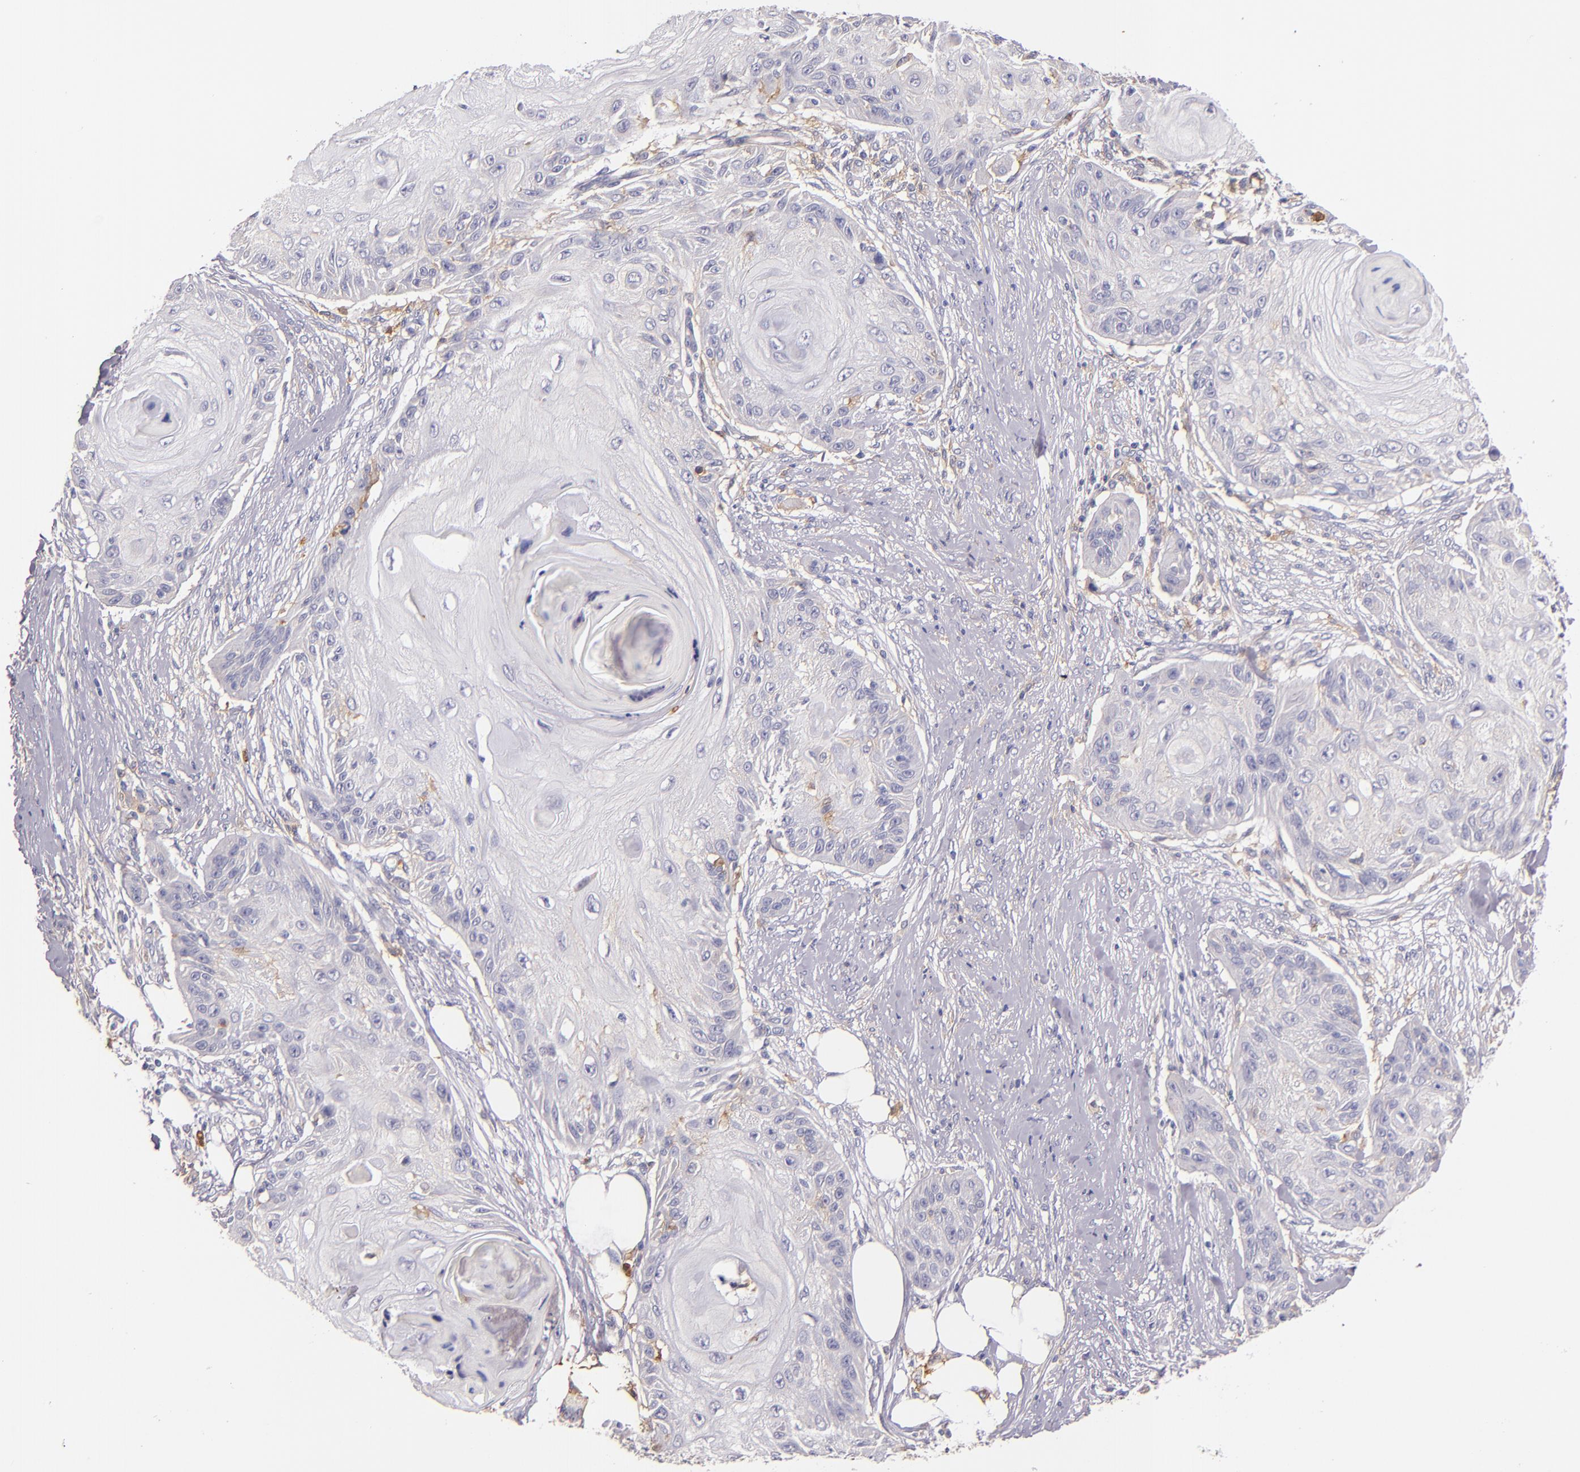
{"staining": {"intensity": "negative", "quantity": "none", "location": "none"}, "tissue": "skin cancer", "cell_type": "Tumor cells", "image_type": "cancer", "snomed": [{"axis": "morphology", "description": "Squamous cell carcinoma, NOS"}, {"axis": "topography", "description": "Skin"}], "caption": "Skin cancer (squamous cell carcinoma) stained for a protein using IHC shows no positivity tumor cells.", "gene": "C5AR1", "patient": {"sex": "female", "age": 88}}